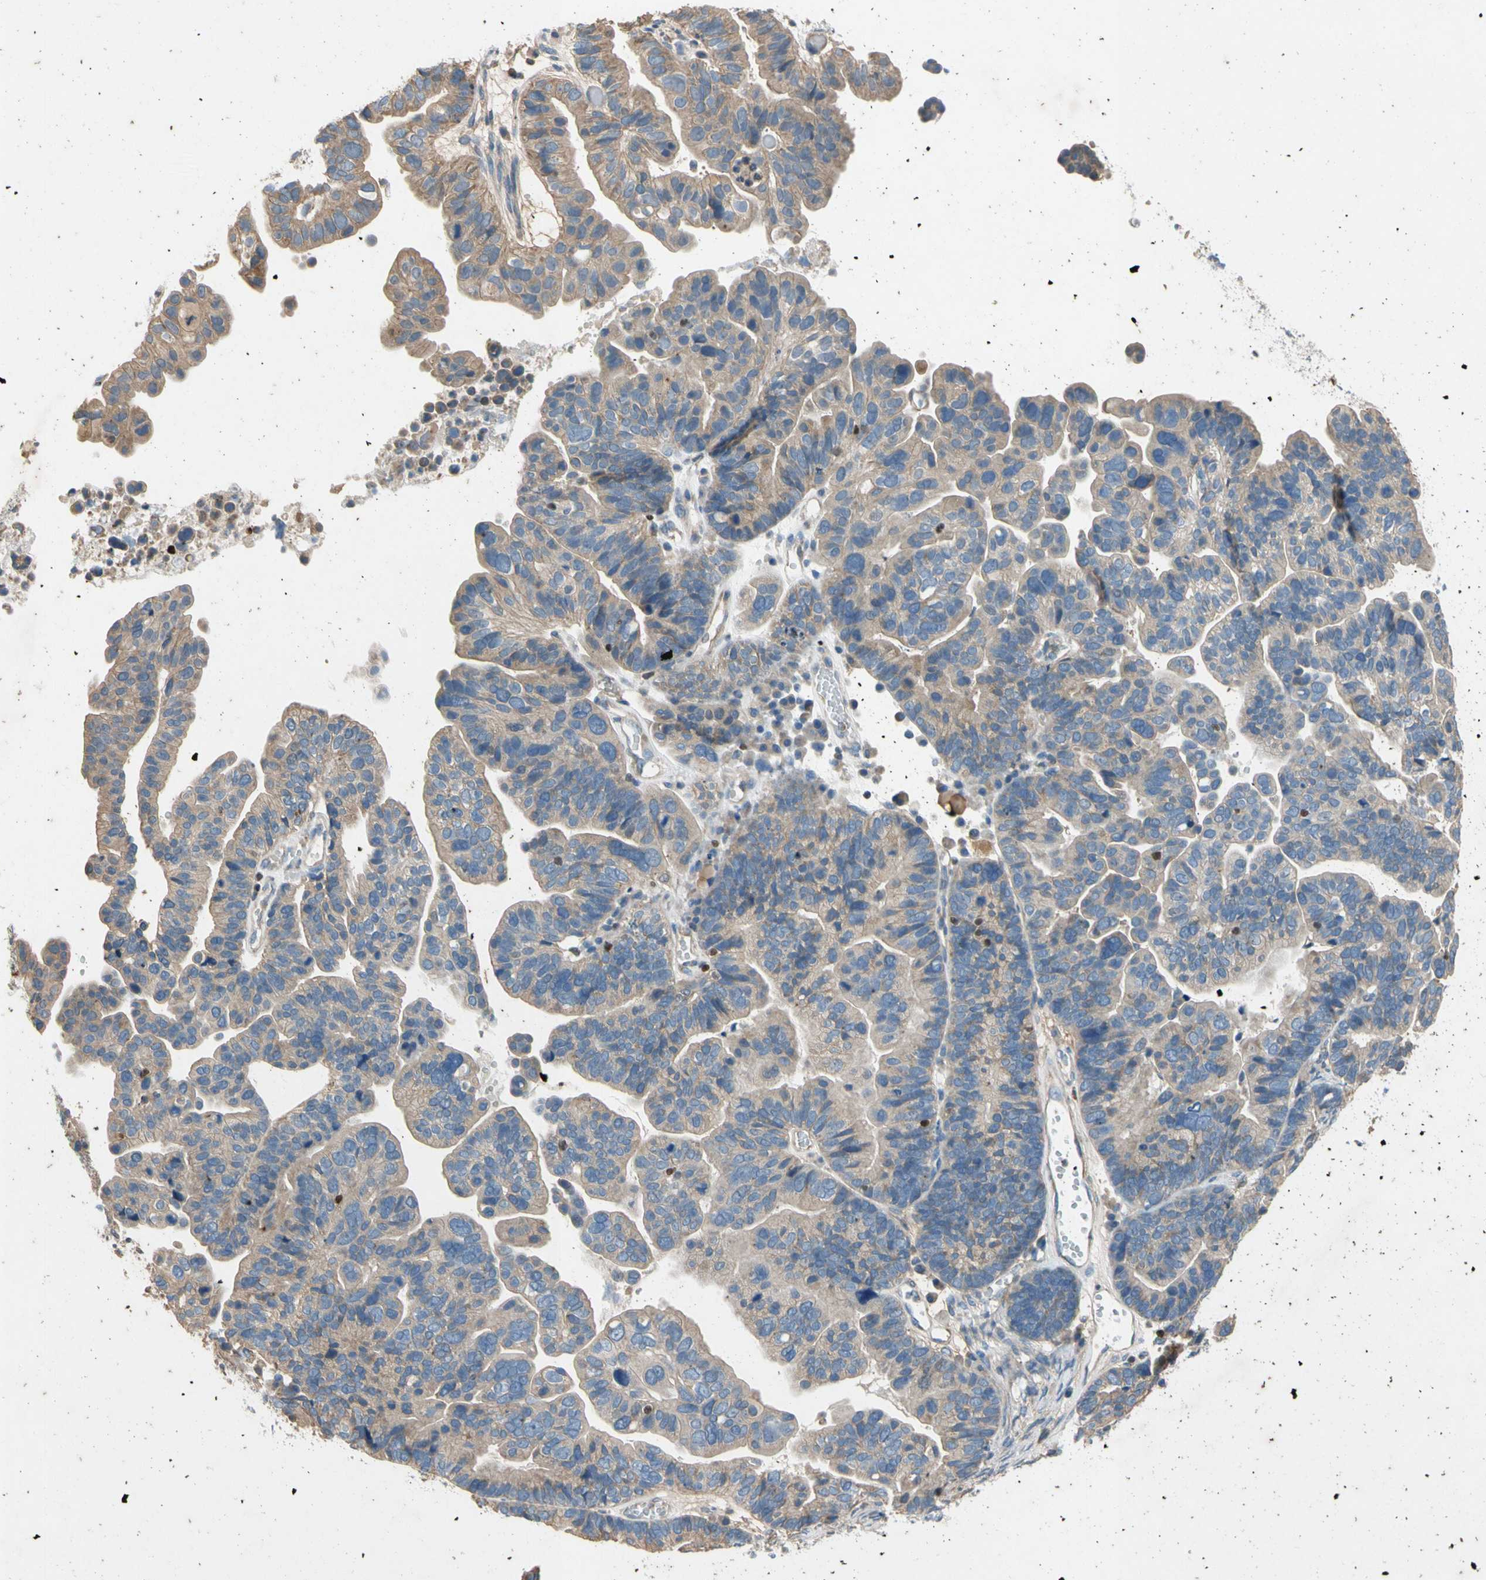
{"staining": {"intensity": "weak", "quantity": ">75%", "location": "cytoplasmic/membranous"}, "tissue": "ovarian cancer", "cell_type": "Tumor cells", "image_type": "cancer", "snomed": [{"axis": "morphology", "description": "Cystadenocarcinoma, serous, NOS"}, {"axis": "topography", "description": "Ovary"}], "caption": "A micrograph of ovarian cancer (serous cystadenocarcinoma) stained for a protein shows weak cytoplasmic/membranous brown staining in tumor cells.", "gene": "TBX21", "patient": {"sex": "female", "age": 56}}